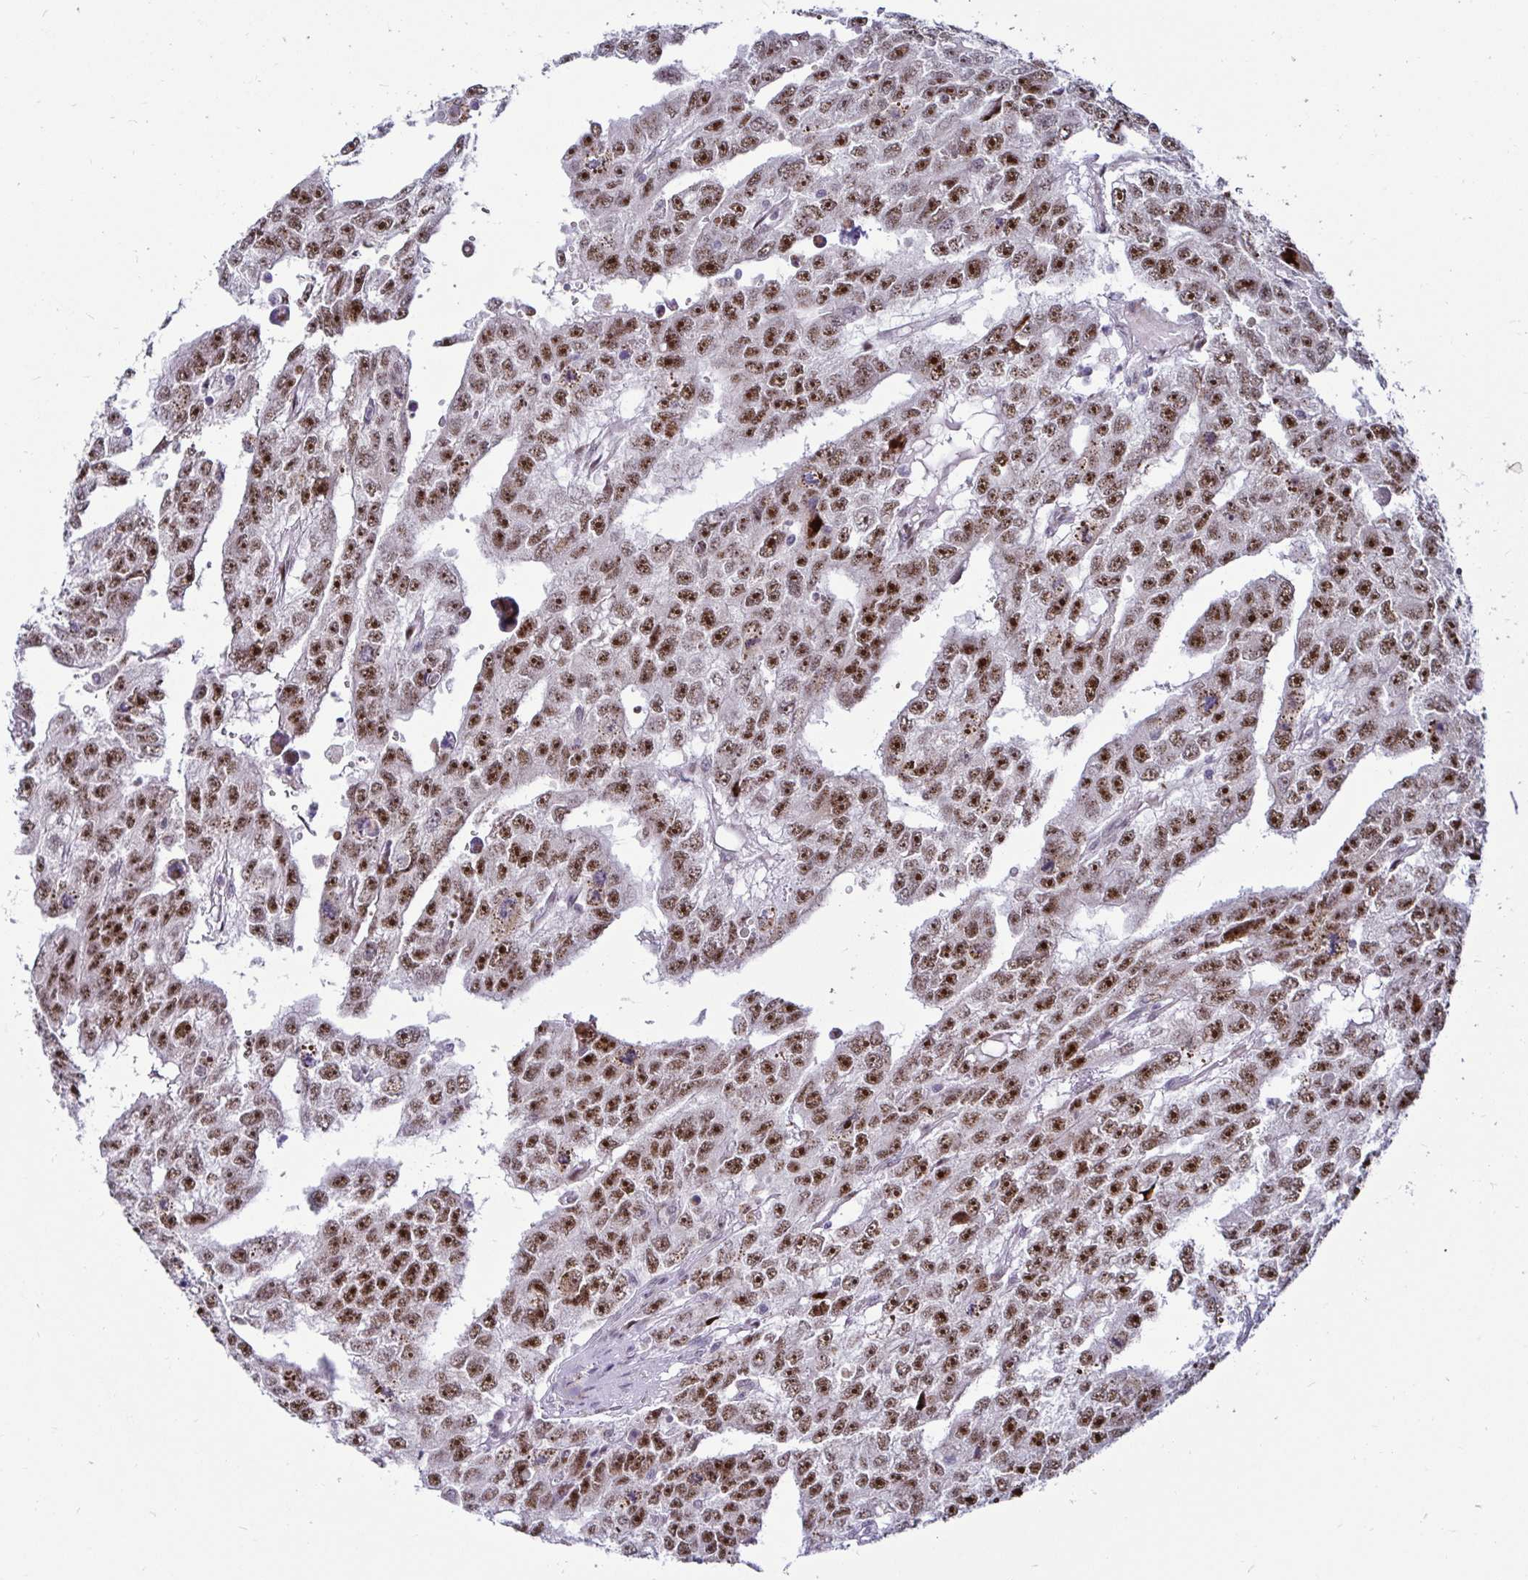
{"staining": {"intensity": "moderate", "quantity": ">75%", "location": "nuclear"}, "tissue": "testis cancer", "cell_type": "Tumor cells", "image_type": "cancer", "snomed": [{"axis": "morphology", "description": "Carcinoma, Embryonal, NOS"}, {"axis": "topography", "description": "Testis"}], "caption": "Brown immunohistochemical staining in testis cancer (embryonal carcinoma) shows moderate nuclear expression in approximately >75% of tumor cells.", "gene": "DZIP1", "patient": {"sex": "male", "age": 20}}